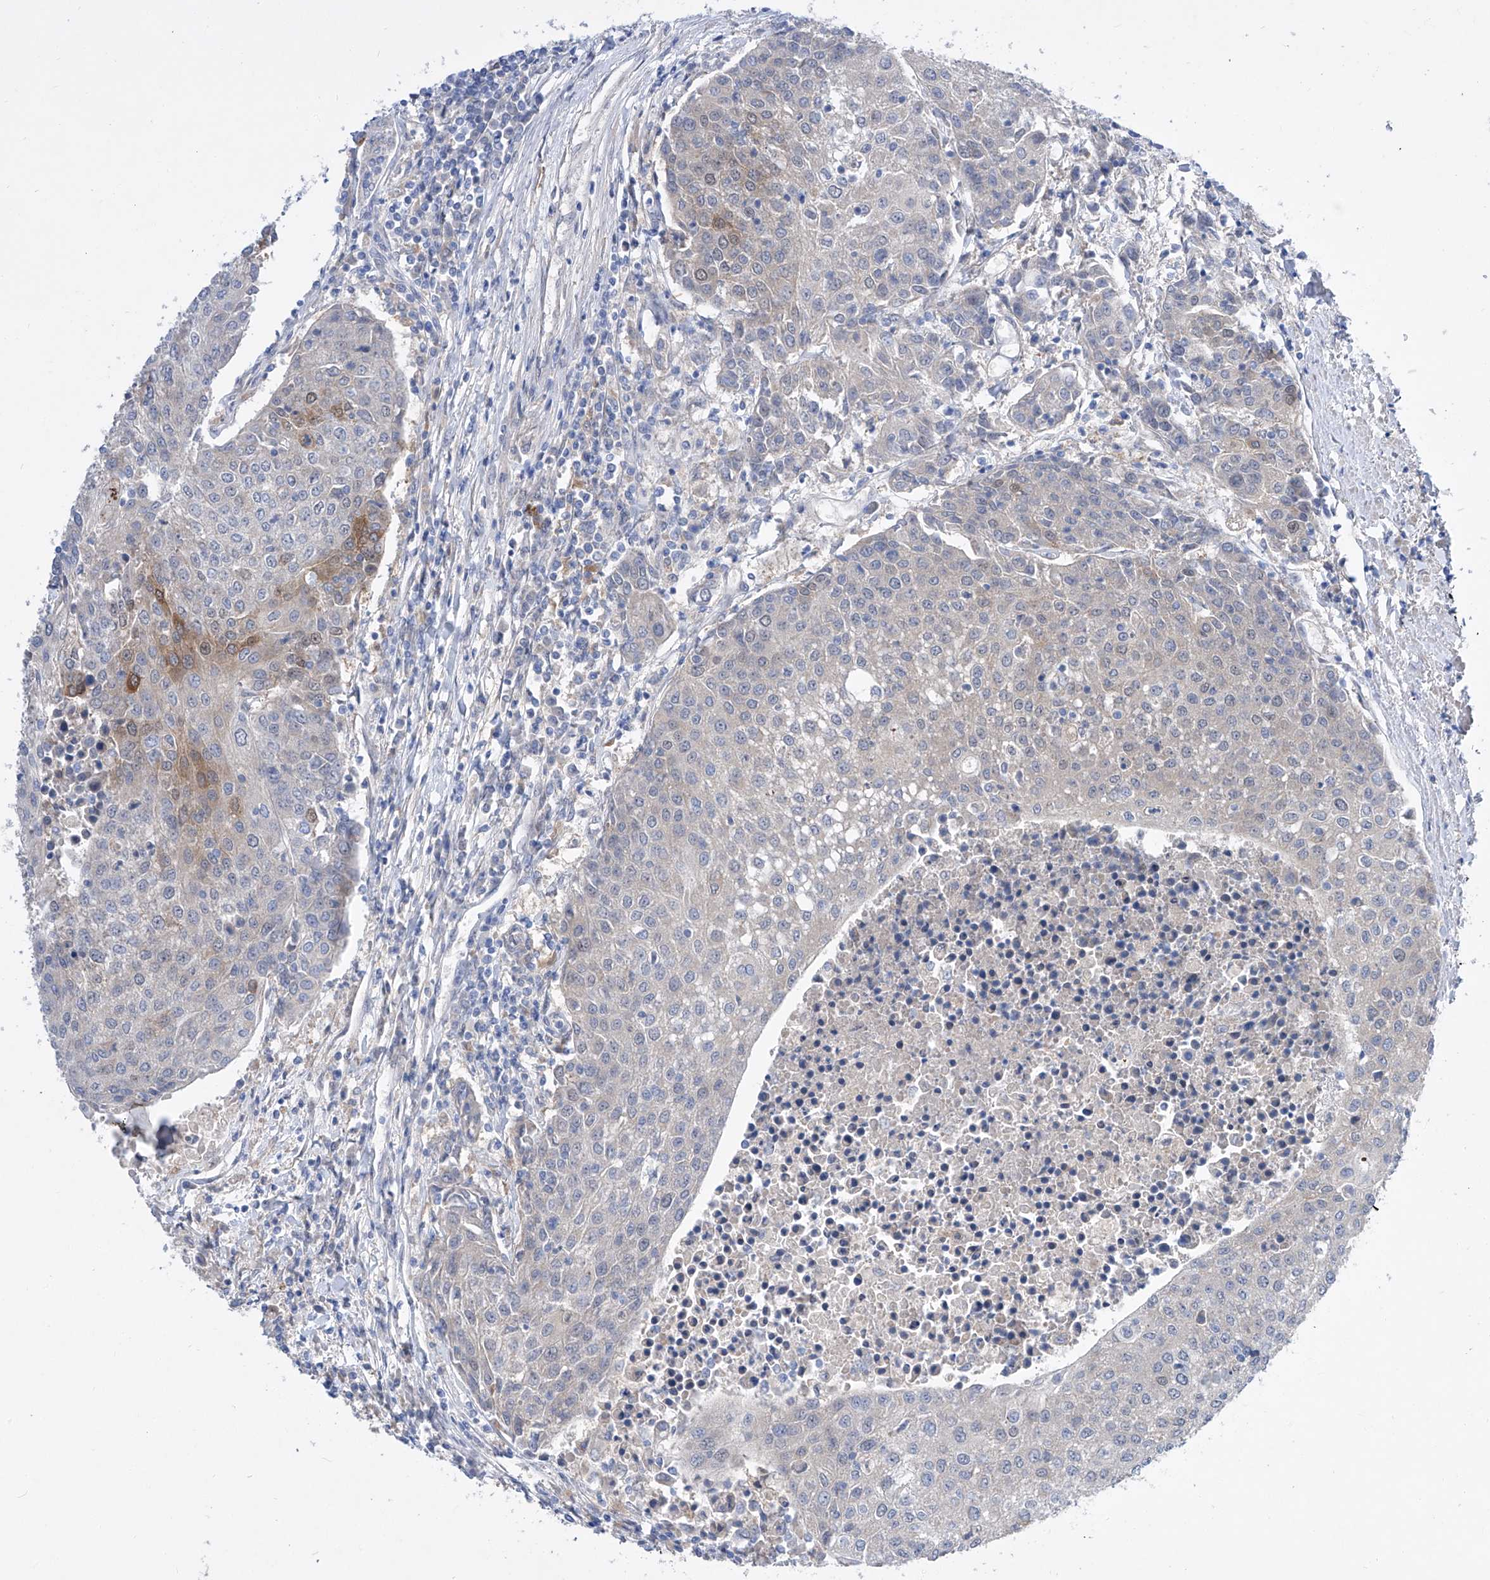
{"staining": {"intensity": "moderate", "quantity": "<25%", "location": "cytoplasmic/membranous"}, "tissue": "urothelial cancer", "cell_type": "Tumor cells", "image_type": "cancer", "snomed": [{"axis": "morphology", "description": "Urothelial carcinoma, High grade"}, {"axis": "topography", "description": "Urinary bladder"}], "caption": "Tumor cells reveal low levels of moderate cytoplasmic/membranous positivity in about <25% of cells in urothelial carcinoma (high-grade).", "gene": "SRBD1", "patient": {"sex": "female", "age": 85}}